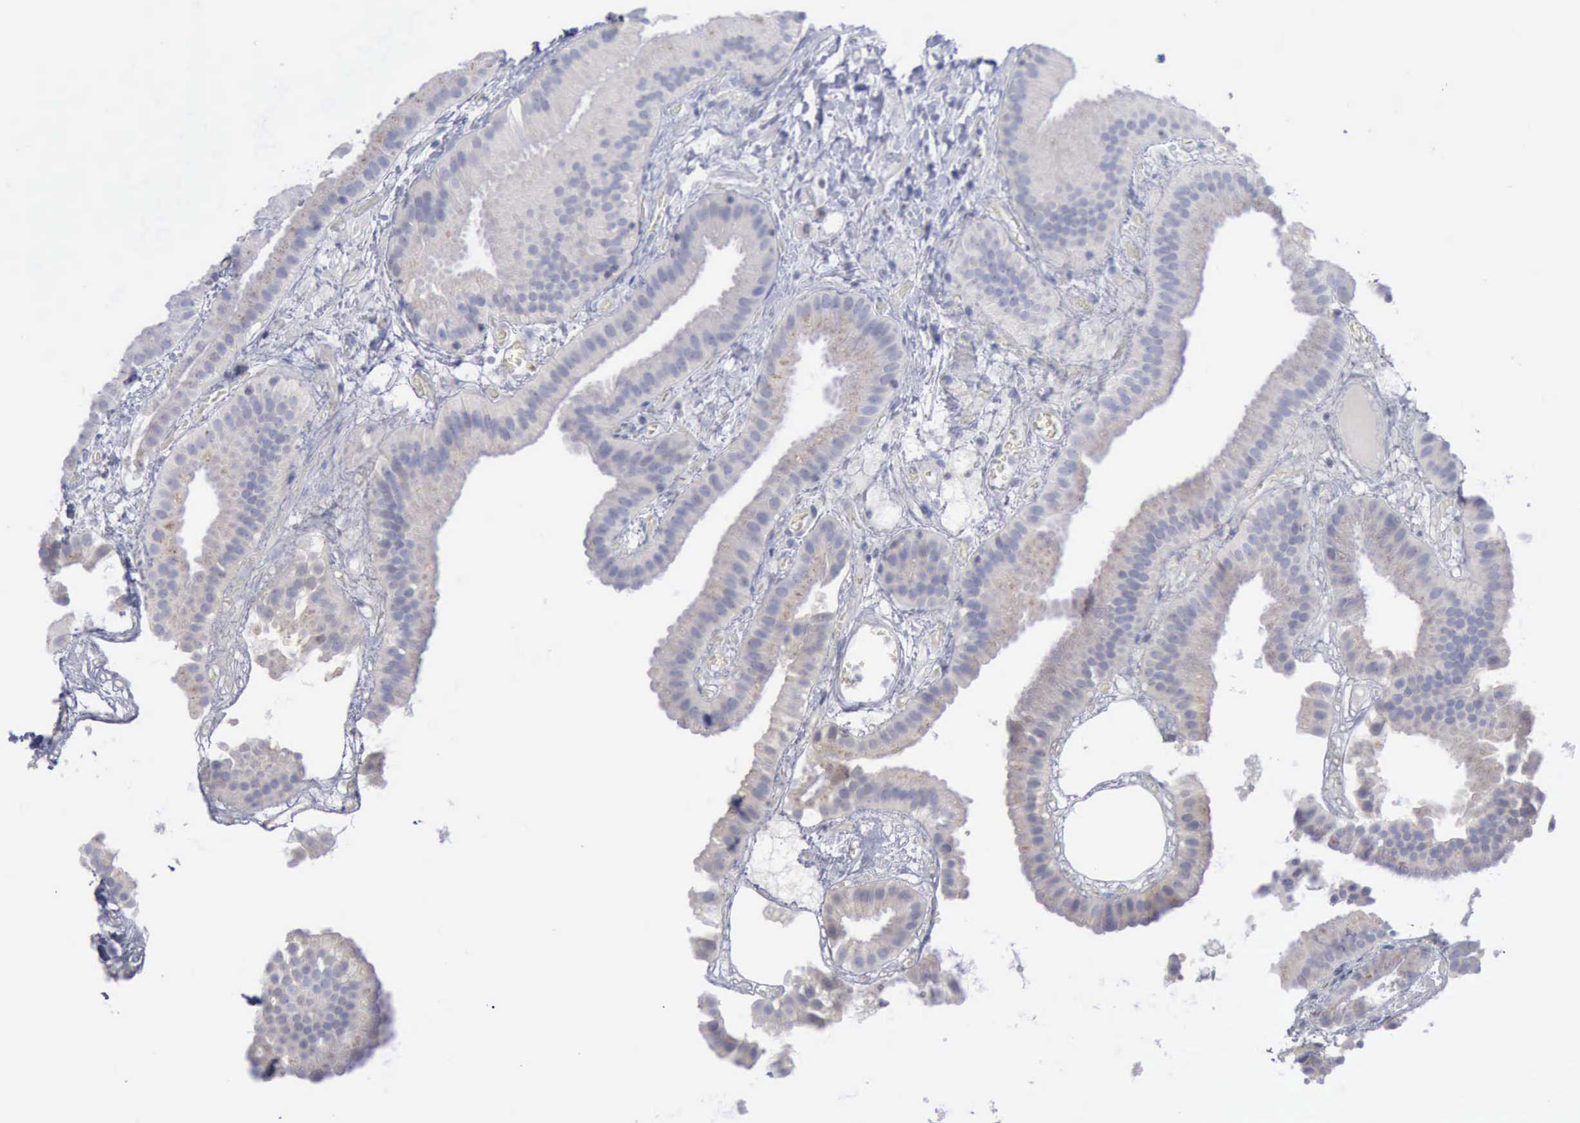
{"staining": {"intensity": "negative", "quantity": "none", "location": "none"}, "tissue": "gallbladder", "cell_type": "Glandular cells", "image_type": "normal", "snomed": [{"axis": "morphology", "description": "Normal tissue, NOS"}, {"axis": "topography", "description": "Gallbladder"}], "caption": "High magnification brightfield microscopy of benign gallbladder stained with DAB (3,3'-diaminobenzidine) (brown) and counterstained with hematoxylin (blue): glandular cells show no significant positivity. (DAB (3,3'-diaminobenzidine) IHC with hematoxylin counter stain).", "gene": "SATB2", "patient": {"sex": "female", "age": 63}}